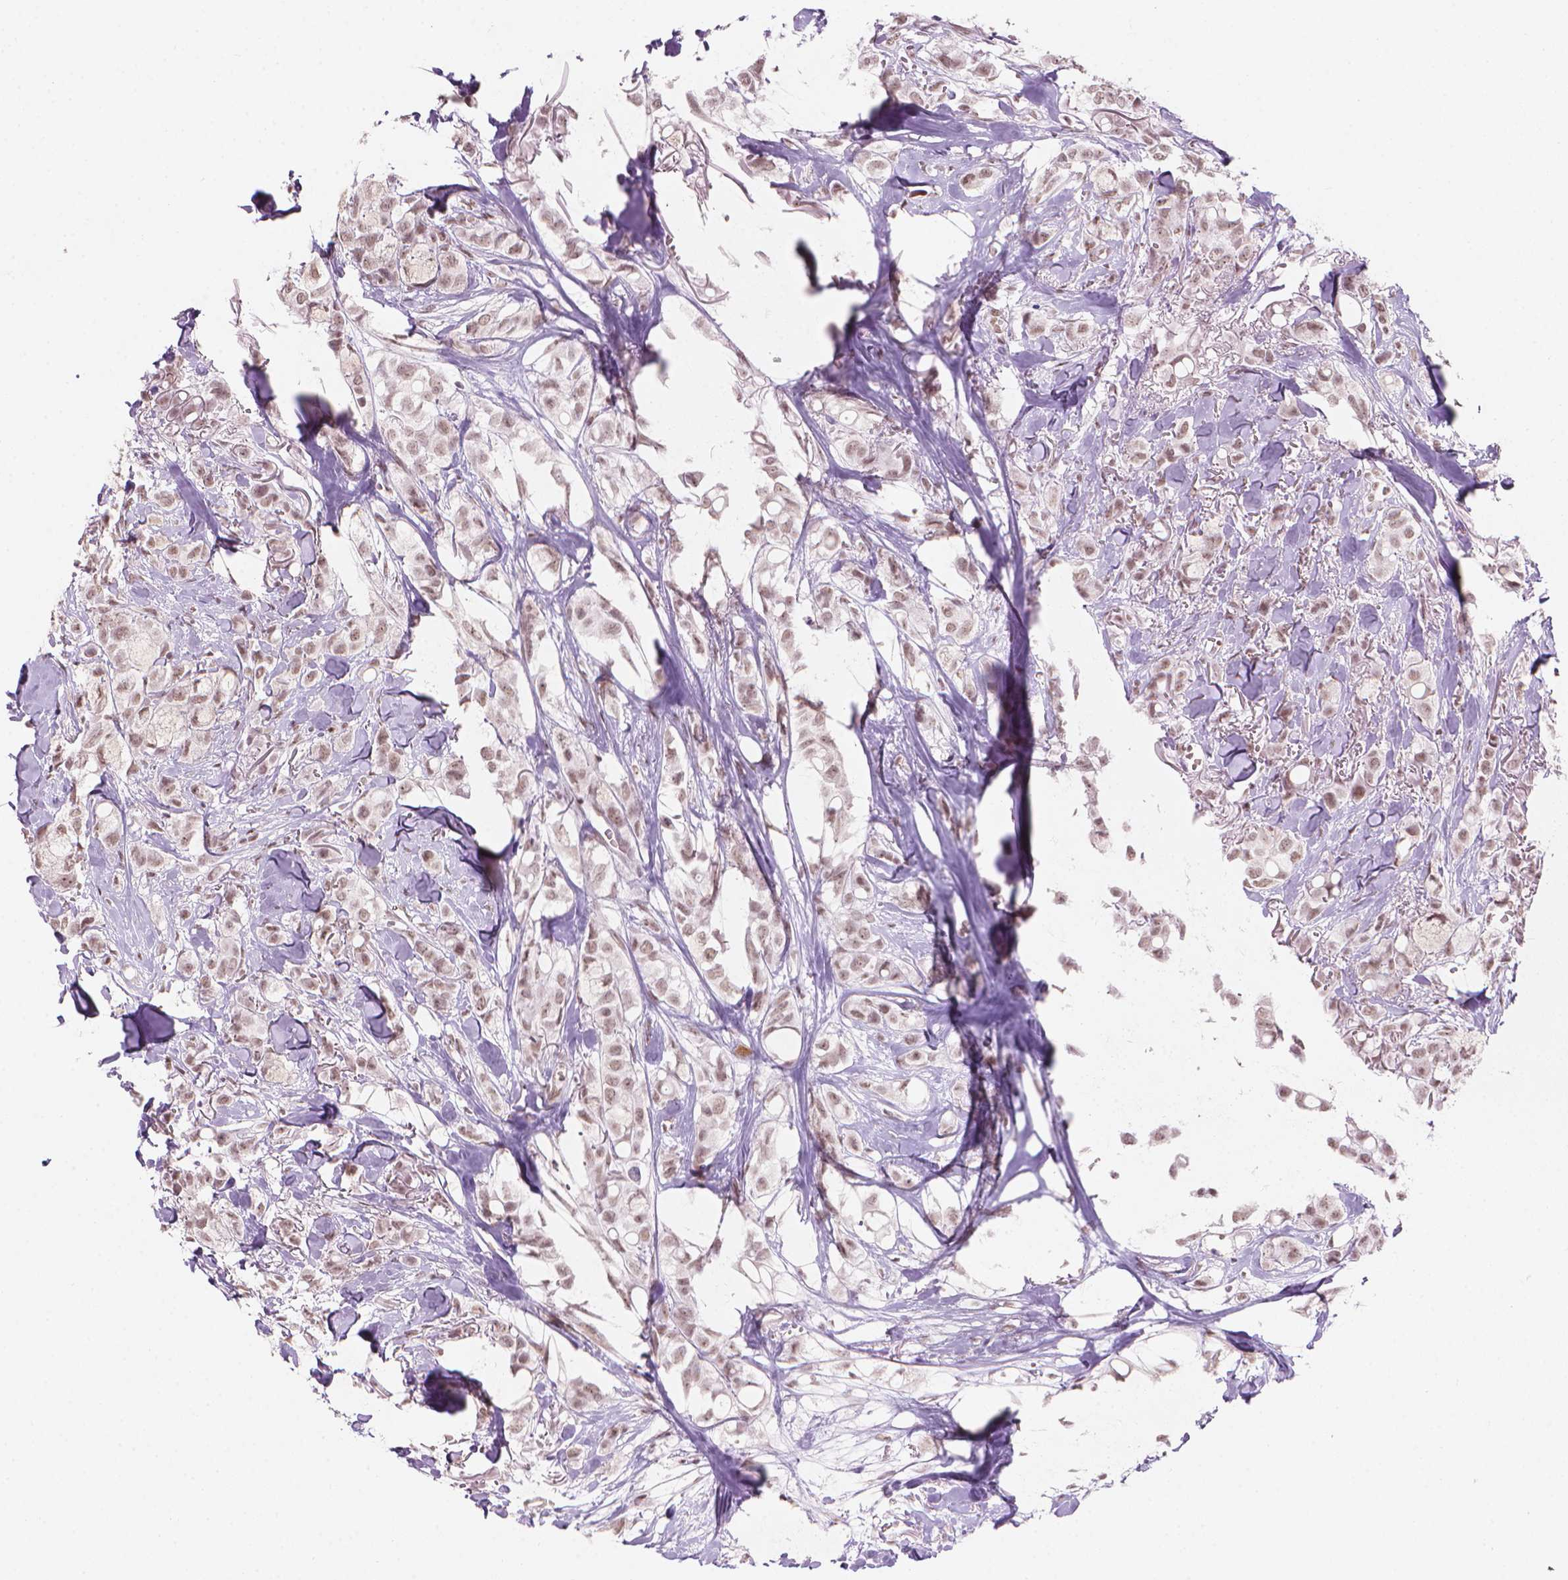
{"staining": {"intensity": "weak", "quantity": ">75%", "location": "nuclear"}, "tissue": "breast cancer", "cell_type": "Tumor cells", "image_type": "cancer", "snomed": [{"axis": "morphology", "description": "Duct carcinoma"}, {"axis": "topography", "description": "Breast"}], "caption": "The image displays a brown stain indicating the presence of a protein in the nuclear of tumor cells in breast infiltrating ductal carcinoma. (brown staining indicates protein expression, while blue staining denotes nuclei).", "gene": "HES7", "patient": {"sex": "female", "age": 85}}